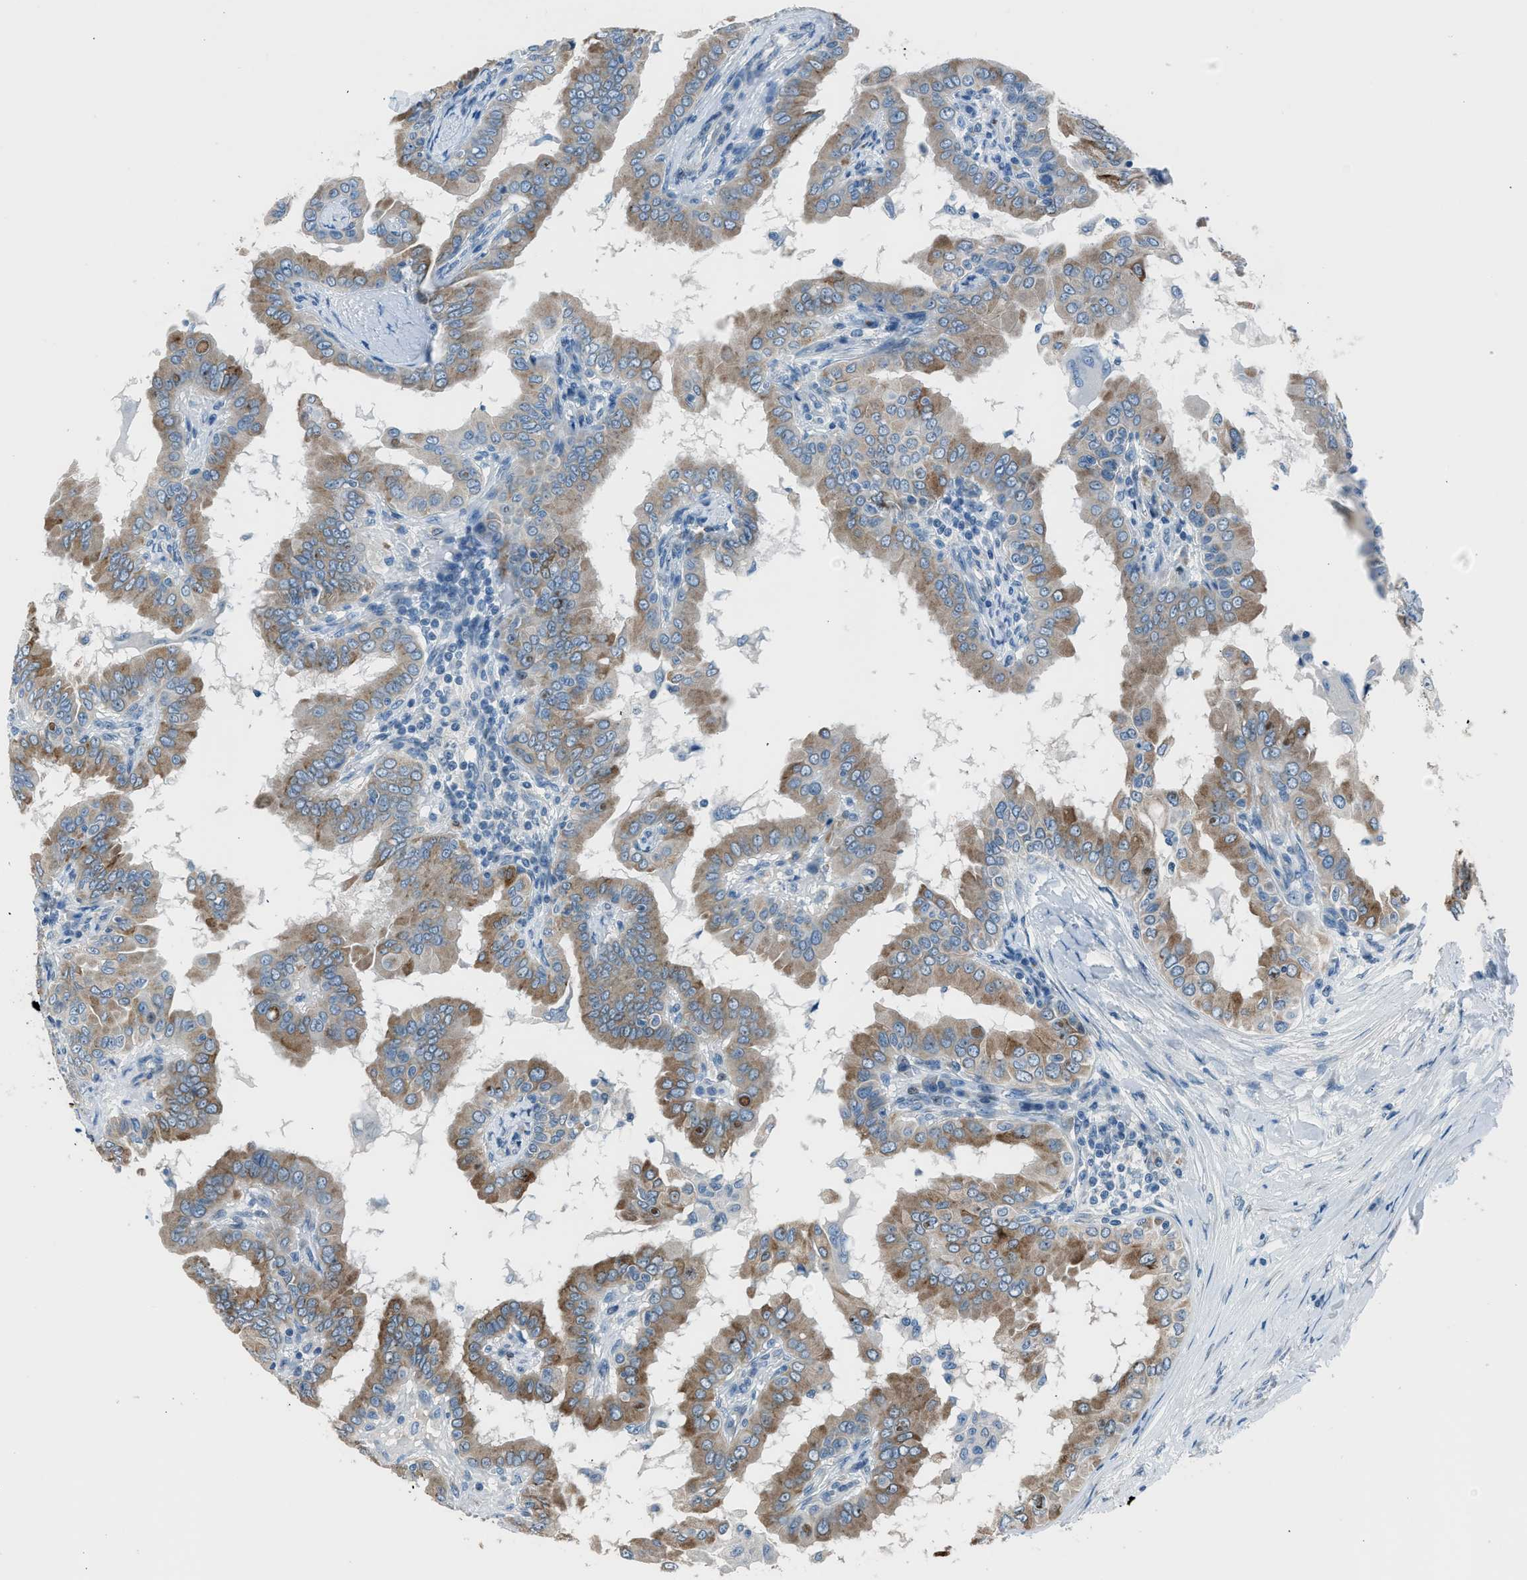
{"staining": {"intensity": "moderate", "quantity": "25%-75%", "location": "cytoplasmic/membranous"}, "tissue": "thyroid cancer", "cell_type": "Tumor cells", "image_type": "cancer", "snomed": [{"axis": "morphology", "description": "Papillary adenocarcinoma, NOS"}, {"axis": "topography", "description": "Thyroid gland"}], "caption": "Immunohistochemistry histopathology image of neoplastic tissue: human thyroid cancer stained using immunohistochemistry (IHC) demonstrates medium levels of moderate protein expression localized specifically in the cytoplasmic/membranous of tumor cells, appearing as a cytoplasmic/membranous brown color.", "gene": "RNF41", "patient": {"sex": "male", "age": 33}}